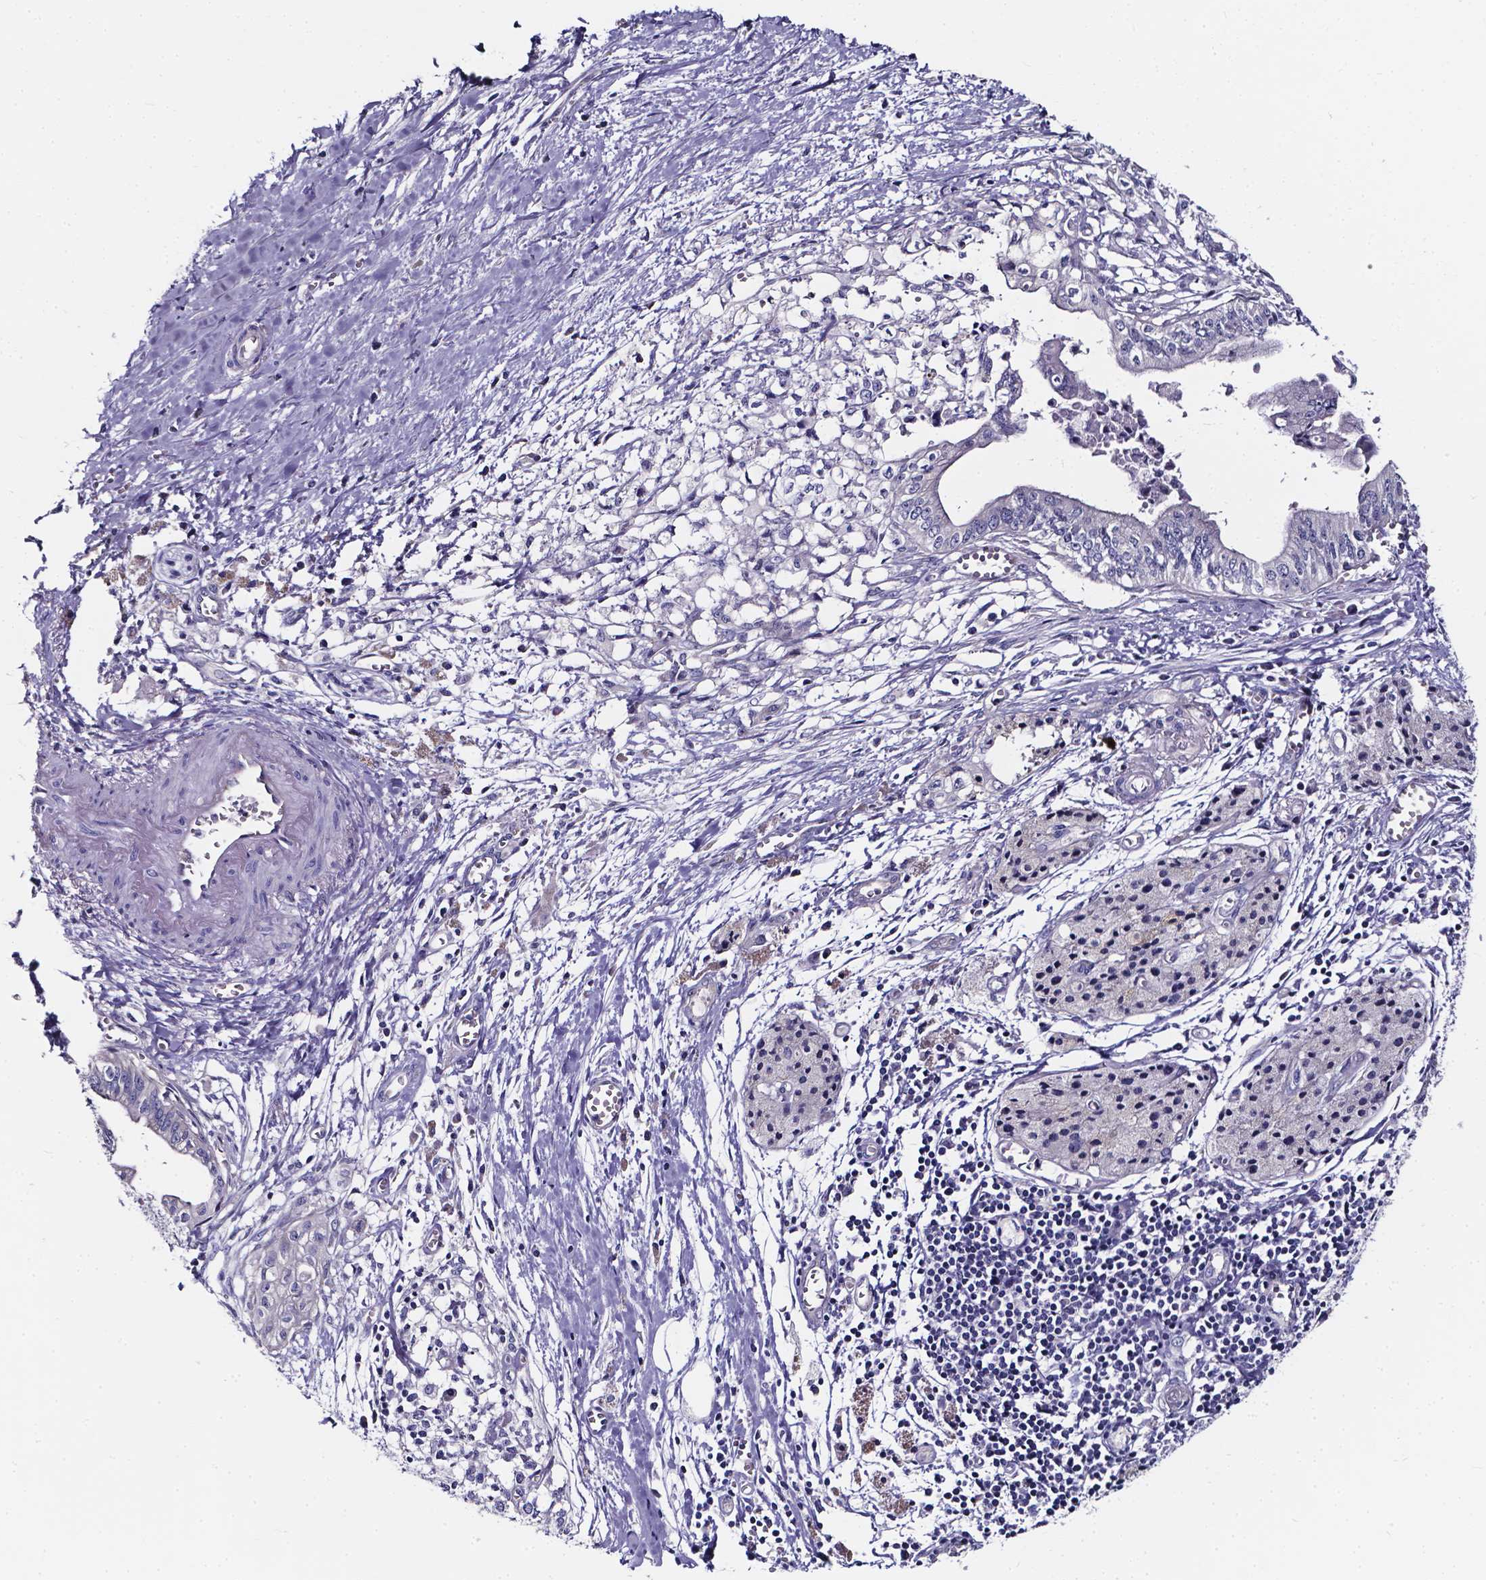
{"staining": {"intensity": "negative", "quantity": "none", "location": "none"}, "tissue": "pancreatic cancer", "cell_type": "Tumor cells", "image_type": "cancer", "snomed": [{"axis": "morphology", "description": "Adenocarcinoma, NOS"}, {"axis": "topography", "description": "Pancreas"}], "caption": "Pancreatic cancer was stained to show a protein in brown. There is no significant positivity in tumor cells. Brightfield microscopy of IHC stained with DAB (3,3'-diaminobenzidine) (brown) and hematoxylin (blue), captured at high magnification.", "gene": "CACNG8", "patient": {"sex": "female", "age": 61}}